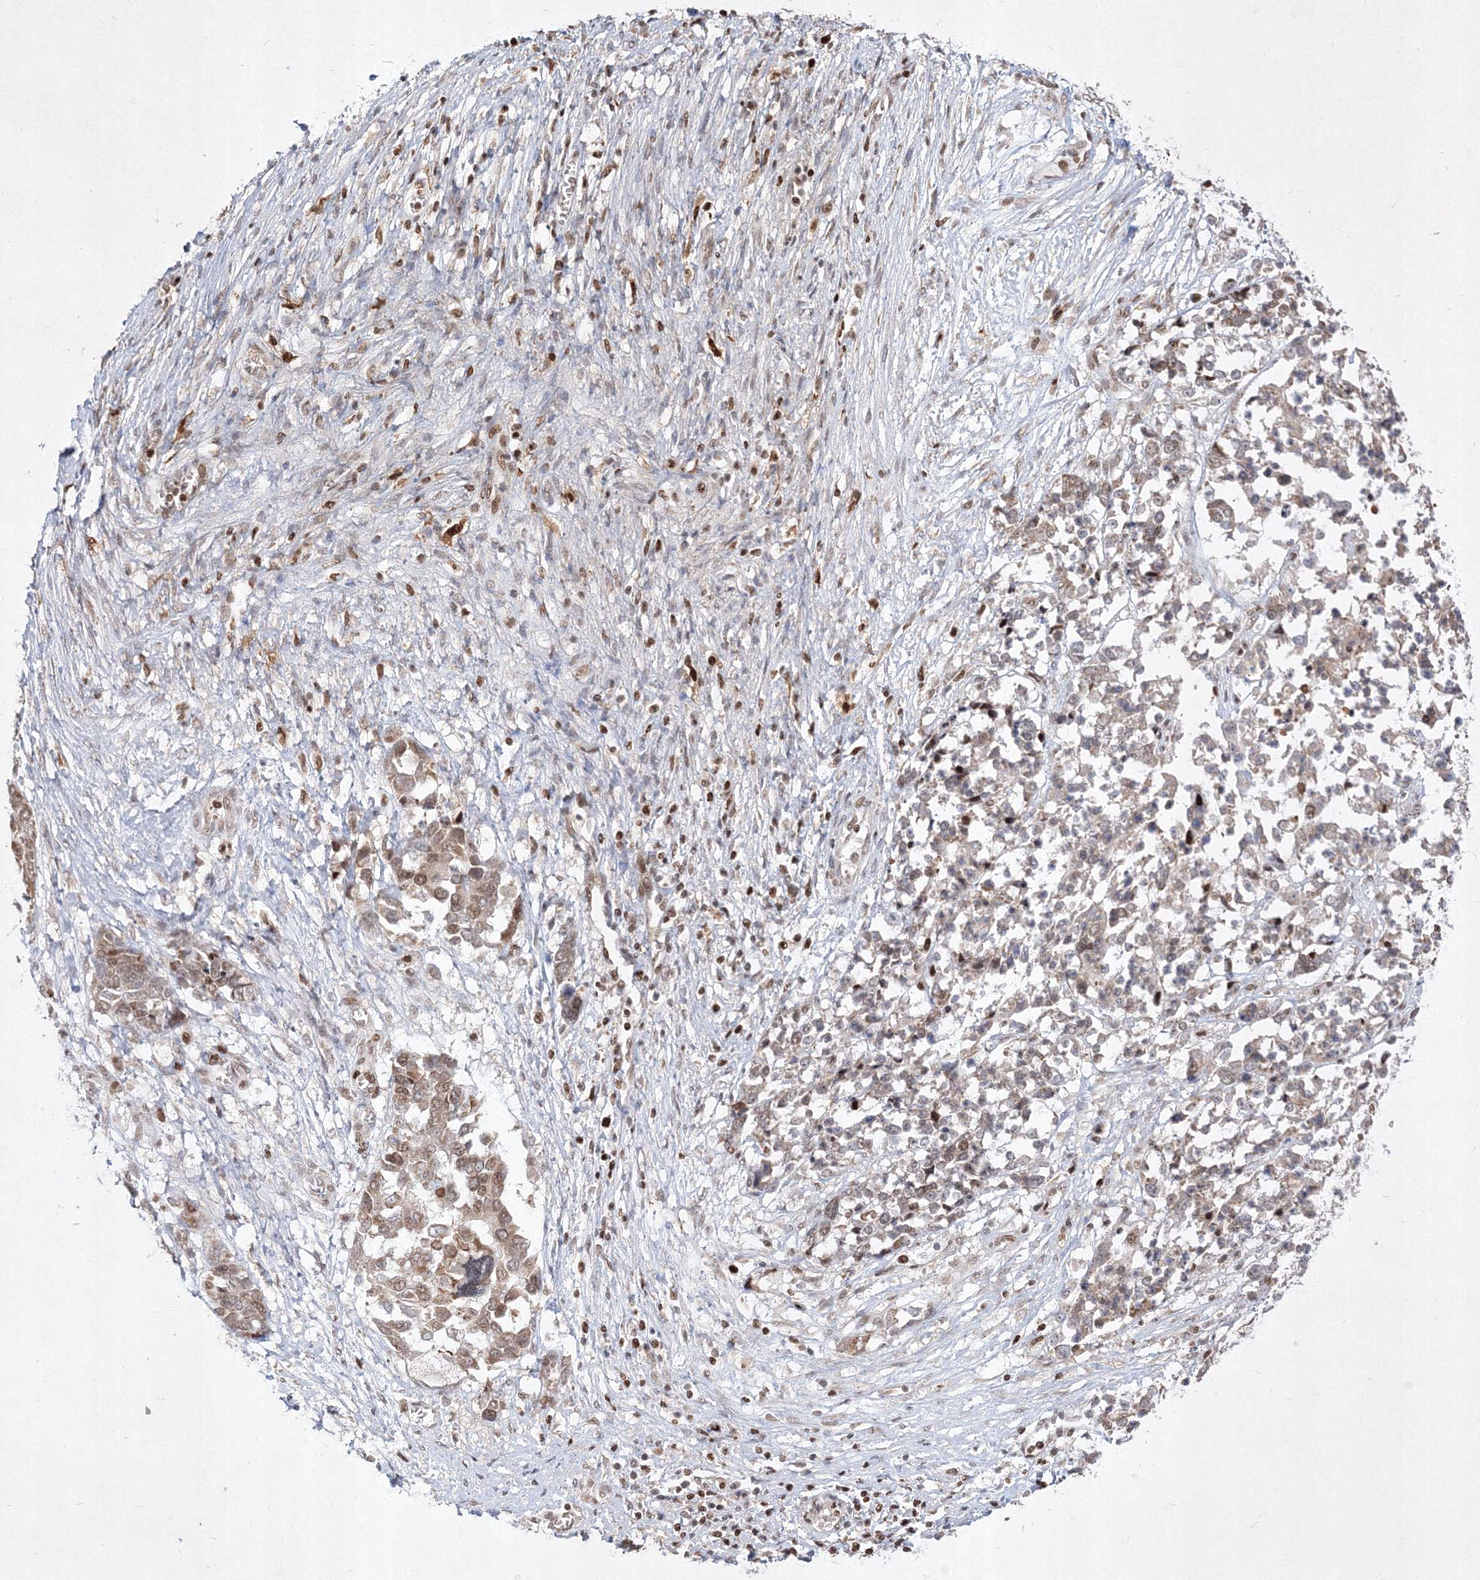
{"staining": {"intensity": "moderate", "quantity": "25%-75%", "location": "nuclear"}, "tissue": "ovarian cancer", "cell_type": "Tumor cells", "image_type": "cancer", "snomed": [{"axis": "morphology", "description": "Cystadenocarcinoma, serous, NOS"}, {"axis": "topography", "description": "Ovary"}], "caption": "Brown immunohistochemical staining in serous cystadenocarcinoma (ovarian) demonstrates moderate nuclear positivity in approximately 25%-75% of tumor cells.", "gene": "TAB1", "patient": {"sex": "female", "age": 44}}